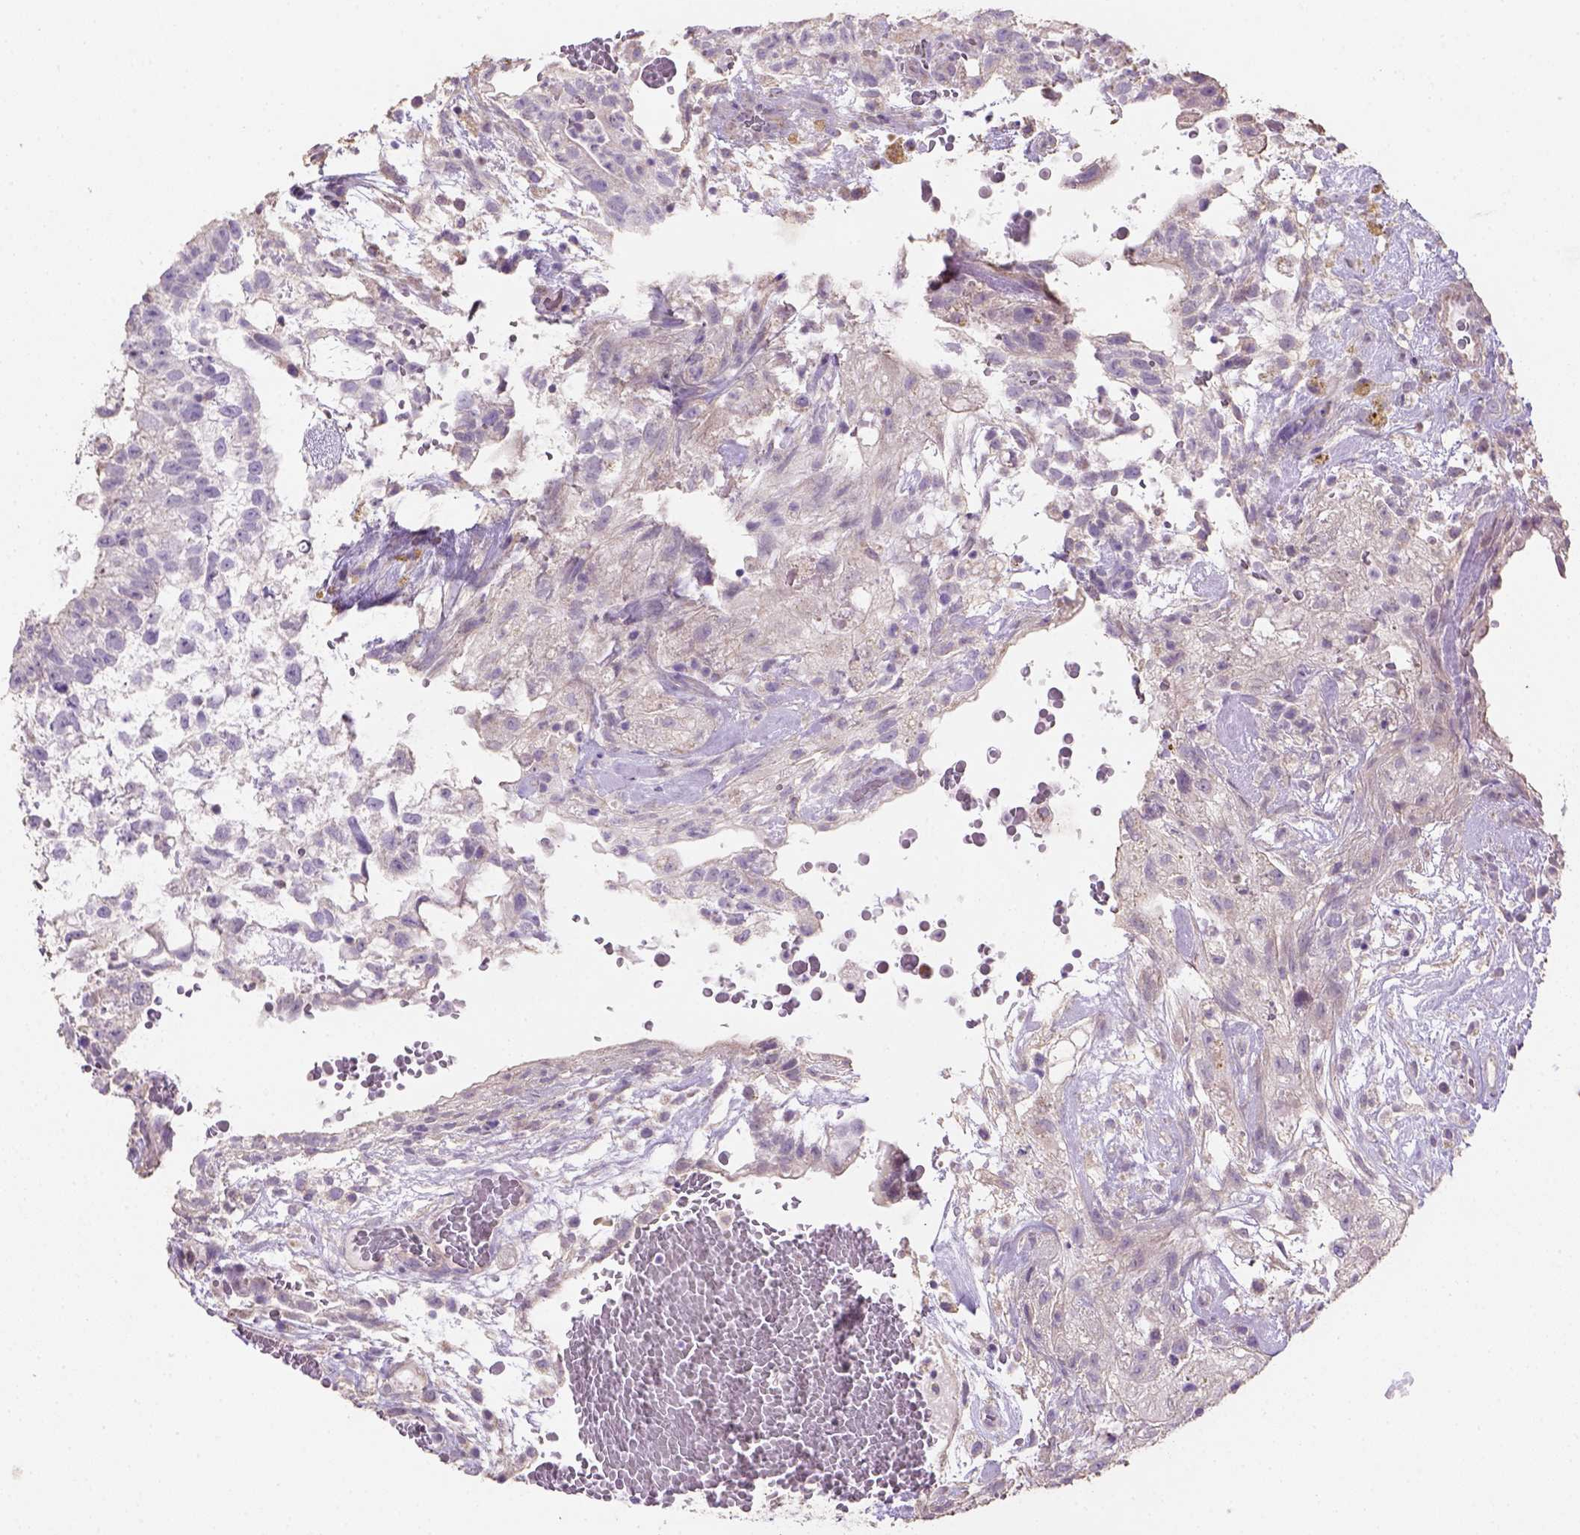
{"staining": {"intensity": "negative", "quantity": "none", "location": "none"}, "tissue": "testis cancer", "cell_type": "Tumor cells", "image_type": "cancer", "snomed": [{"axis": "morphology", "description": "Normal tissue, NOS"}, {"axis": "morphology", "description": "Carcinoma, Embryonal, NOS"}, {"axis": "topography", "description": "Testis"}], "caption": "Tumor cells show no significant positivity in testis embryonal carcinoma.", "gene": "HTRA1", "patient": {"sex": "male", "age": 32}}